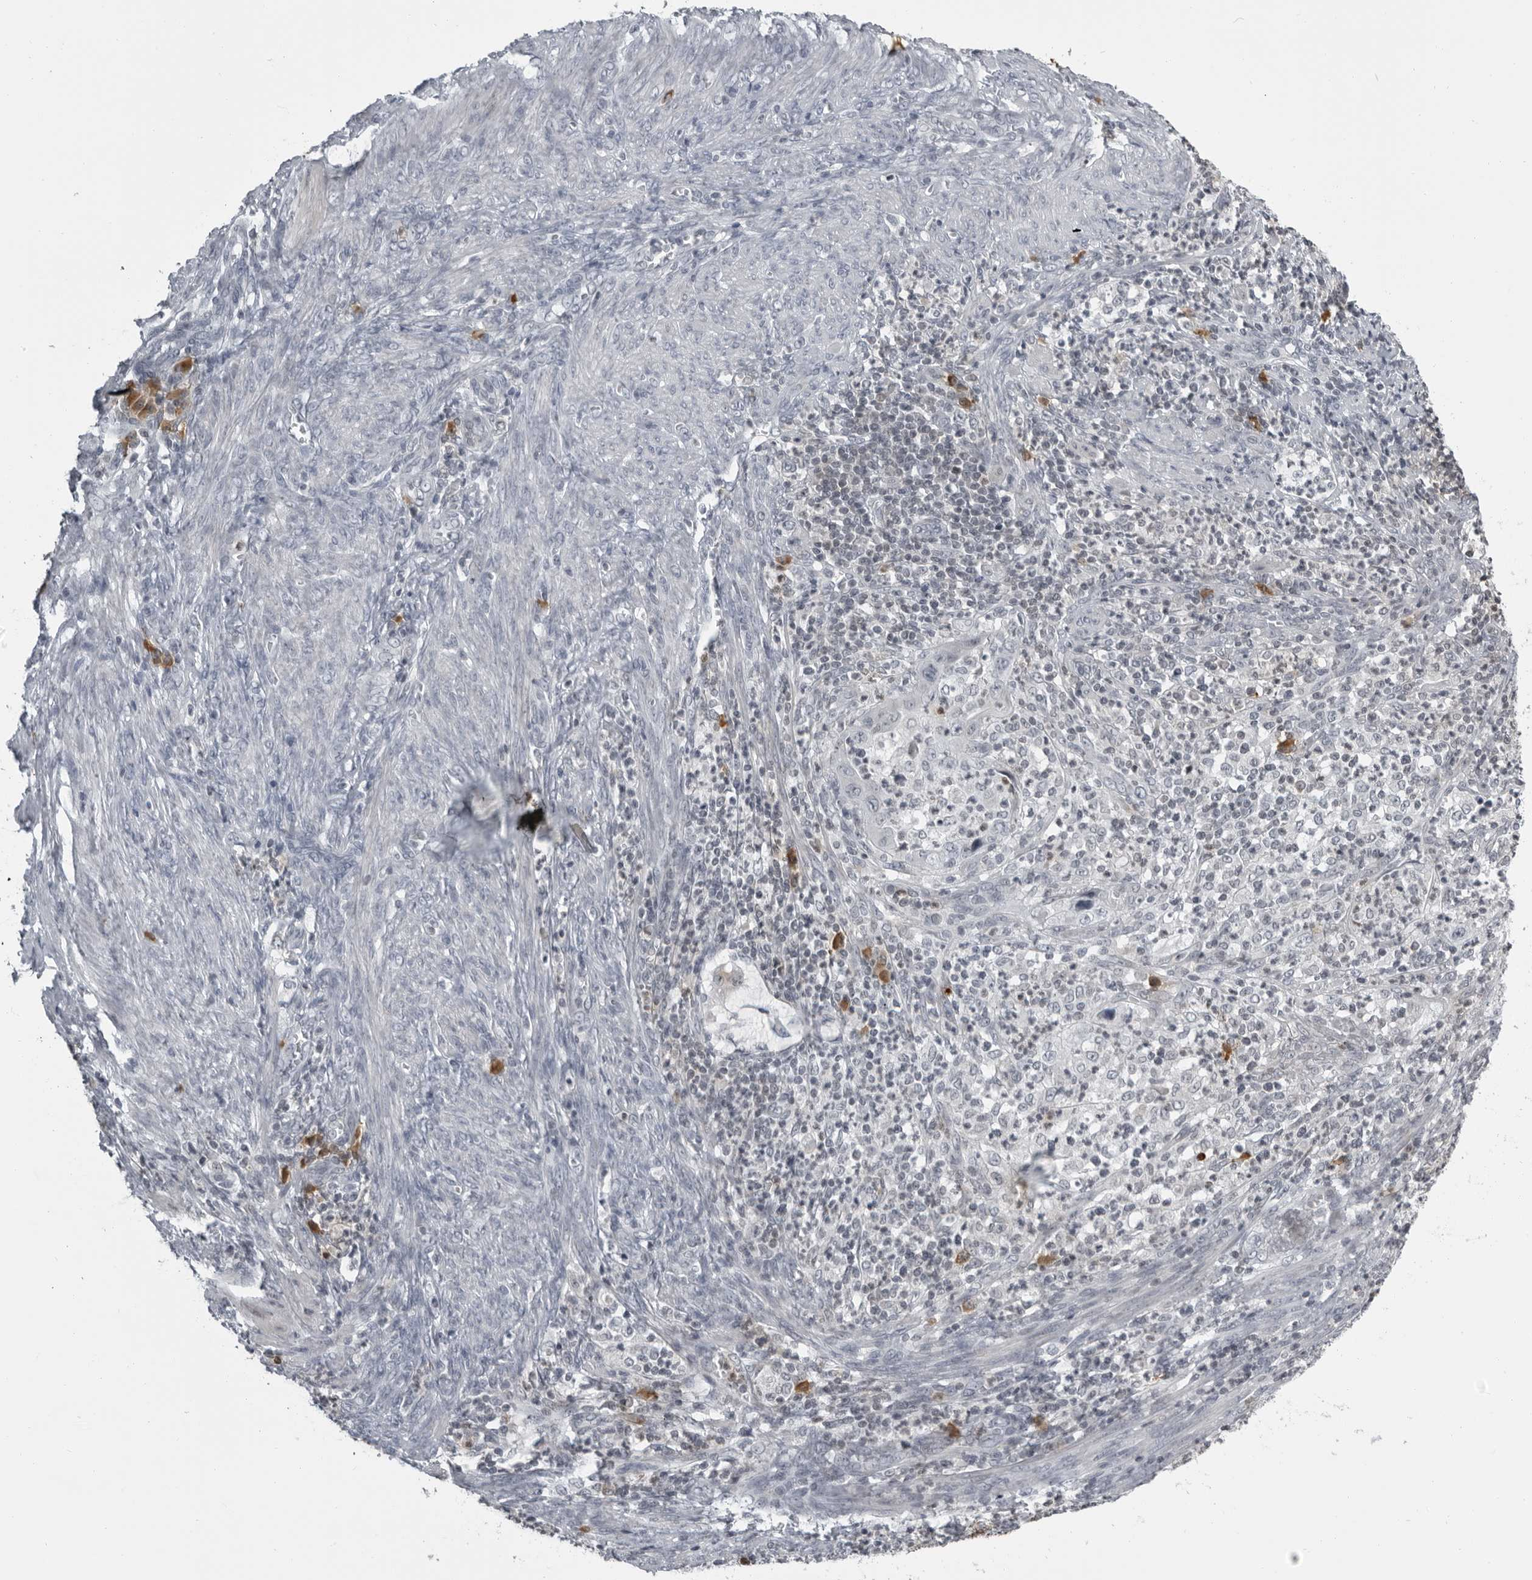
{"staining": {"intensity": "negative", "quantity": "none", "location": "none"}, "tissue": "endometrial cancer", "cell_type": "Tumor cells", "image_type": "cancer", "snomed": [{"axis": "morphology", "description": "Adenocarcinoma, NOS"}, {"axis": "topography", "description": "Endometrium"}], "caption": "A histopathology image of endometrial cancer stained for a protein reveals no brown staining in tumor cells.", "gene": "RTCA", "patient": {"sex": "female", "age": 51}}